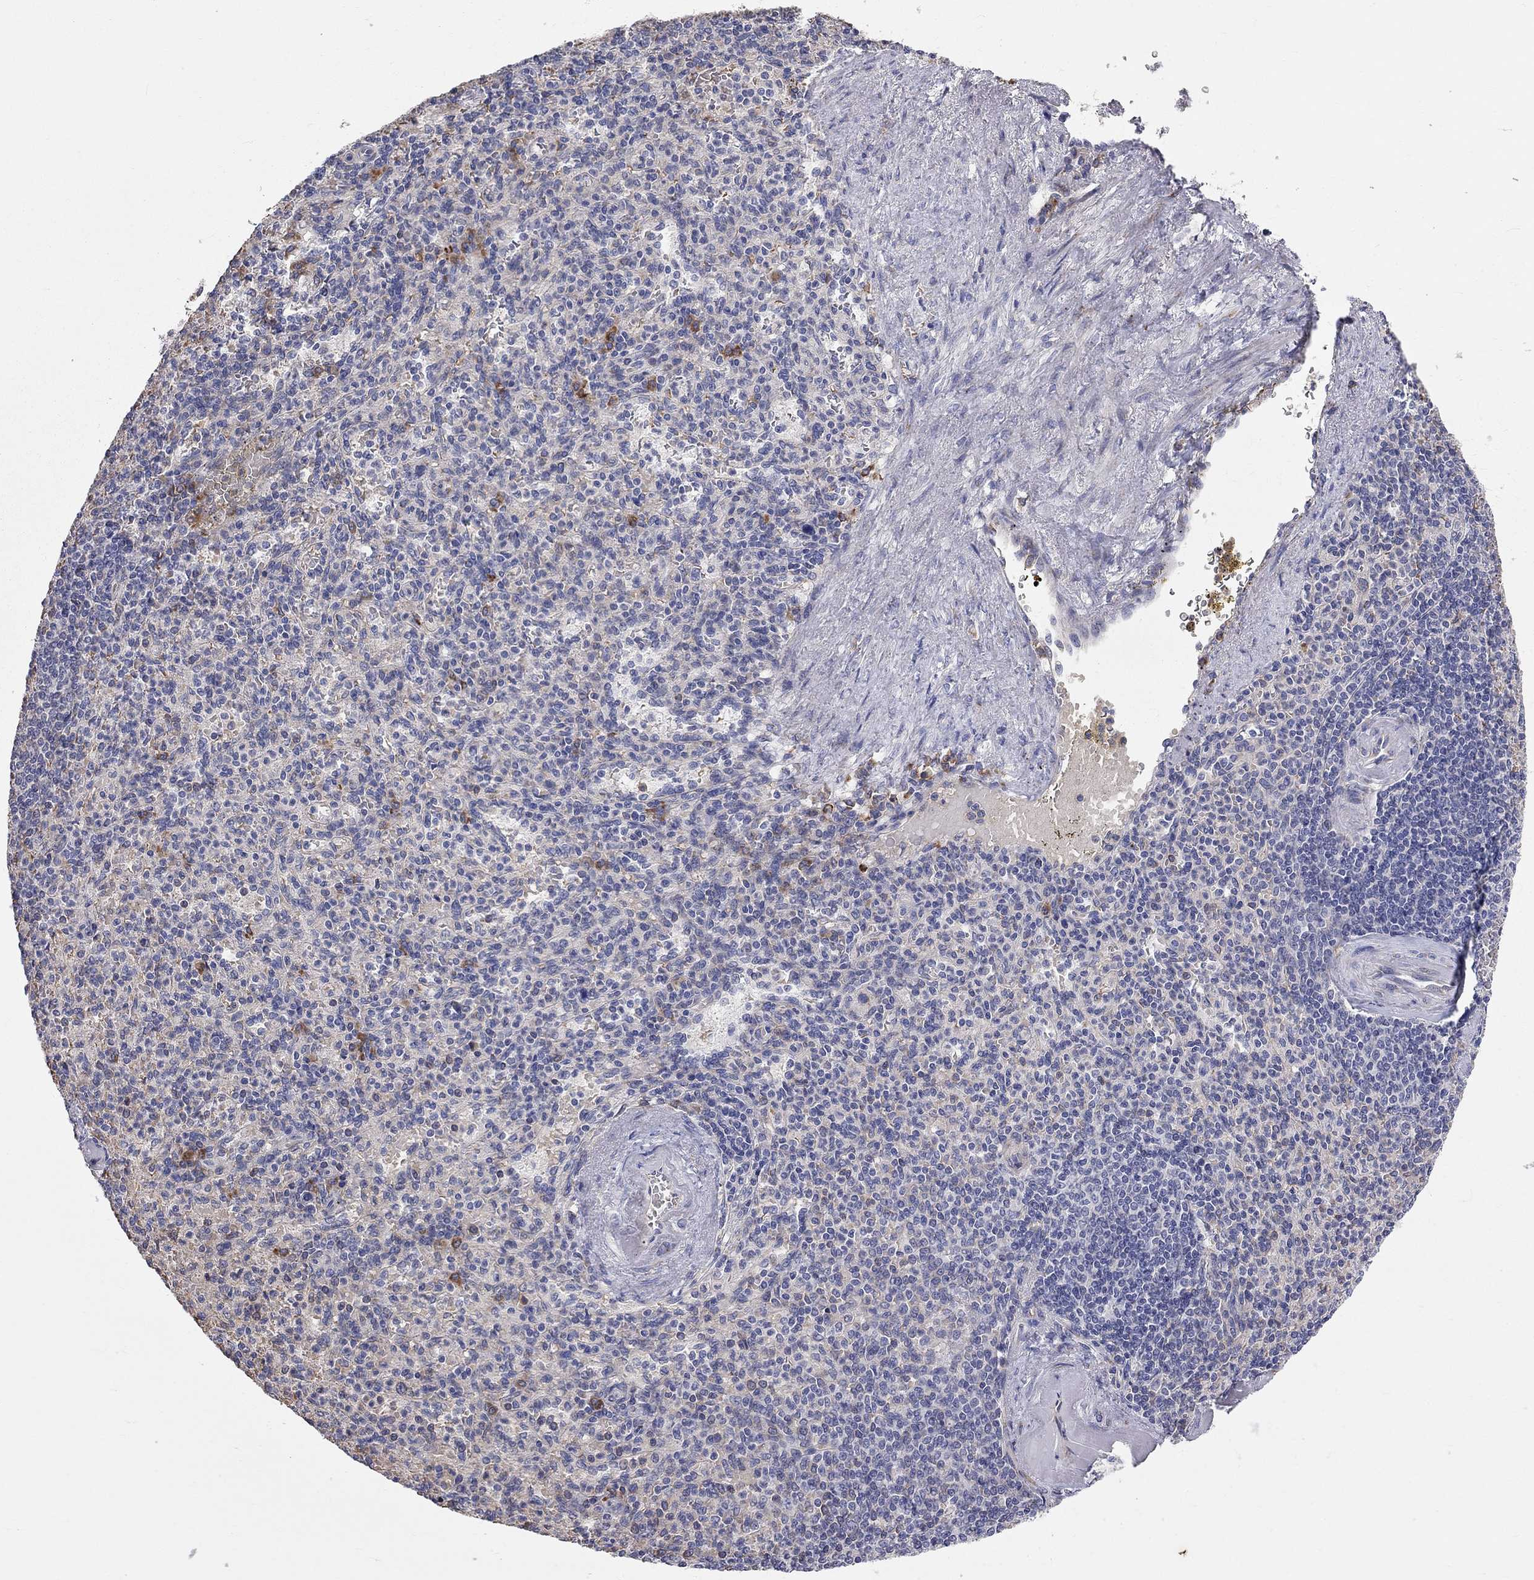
{"staining": {"intensity": "negative", "quantity": "none", "location": "none"}, "tissue": "spleen", "cell_type": "Cells in red pulp", "image_type": "normal", "snomed": [{"axis": "morphology", "description": "Normal tissue, NOS"}, {"axis": "topography", "description": "Spleen"}], "caption": "Immunohistochemistry of unremarkable human spleen reveals no staining in cells in red pulp. (Stains: DAB immunohistochemistry (IHC) with hematoxylin counter stain, Microscopy: brightfield microscopy at high magnification).", "gene": "CASTOR1", "patient": {"sex": "female", "age": 74}}